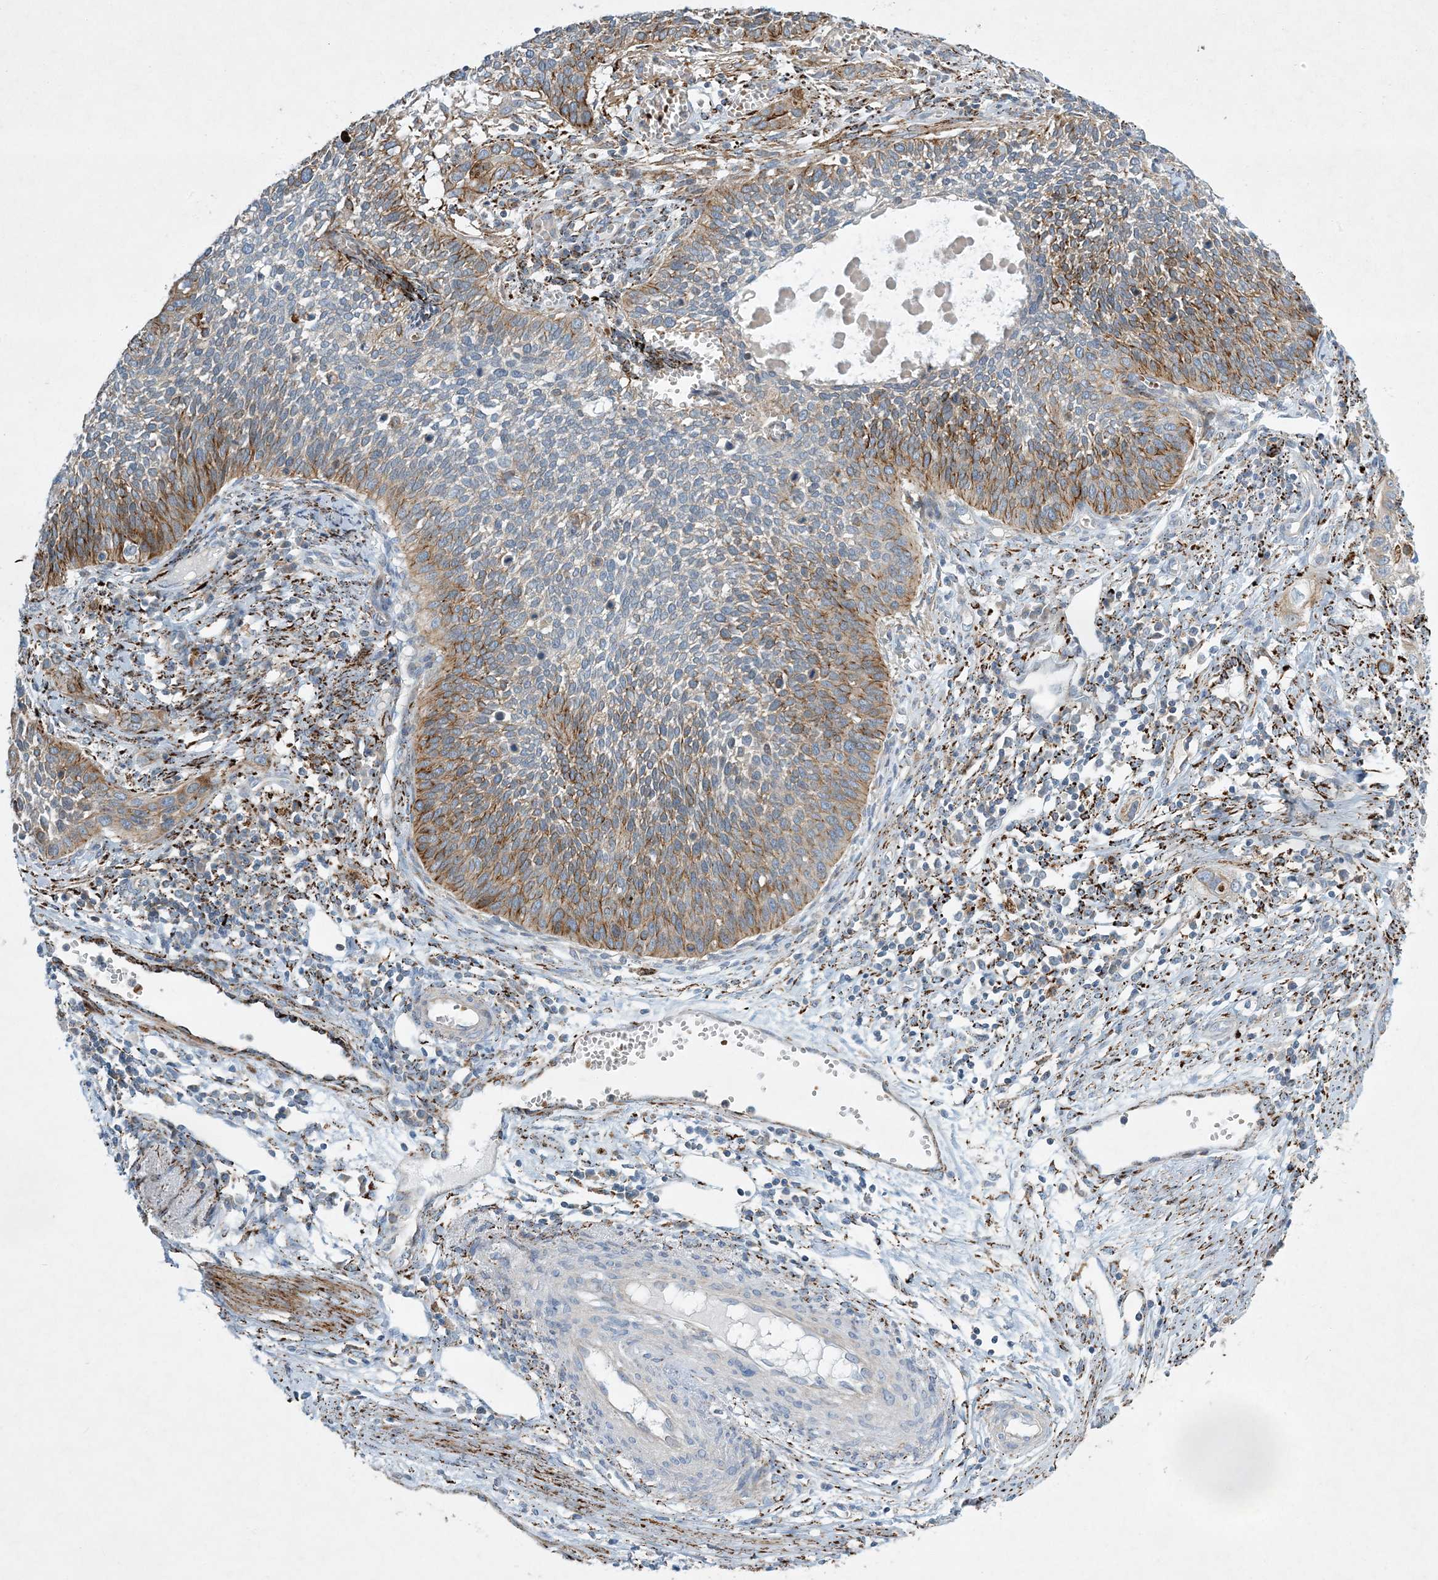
{"staining": {"intensity": "moderate", "quantity": "25%-75%", "location": "cytoplasmic/membranous"}, "tissue": "cervical cancer", "cell_type": "Tumor cells", "image_type": "cancer", "snomed": [{"axis": "morphology", "description": "Squamous cell carcinoma, NOS"}, {"axis": "topography", "description": "Cervix"}], "caption": "About 25%-75% of tumor cells in cervical cancer reveal moderate cytoplasmic/membranous protein expression as visualized by brown immunohistochemical staining.", "gene": "LTN1", "patient": {"sex": "female", "age": 34}}